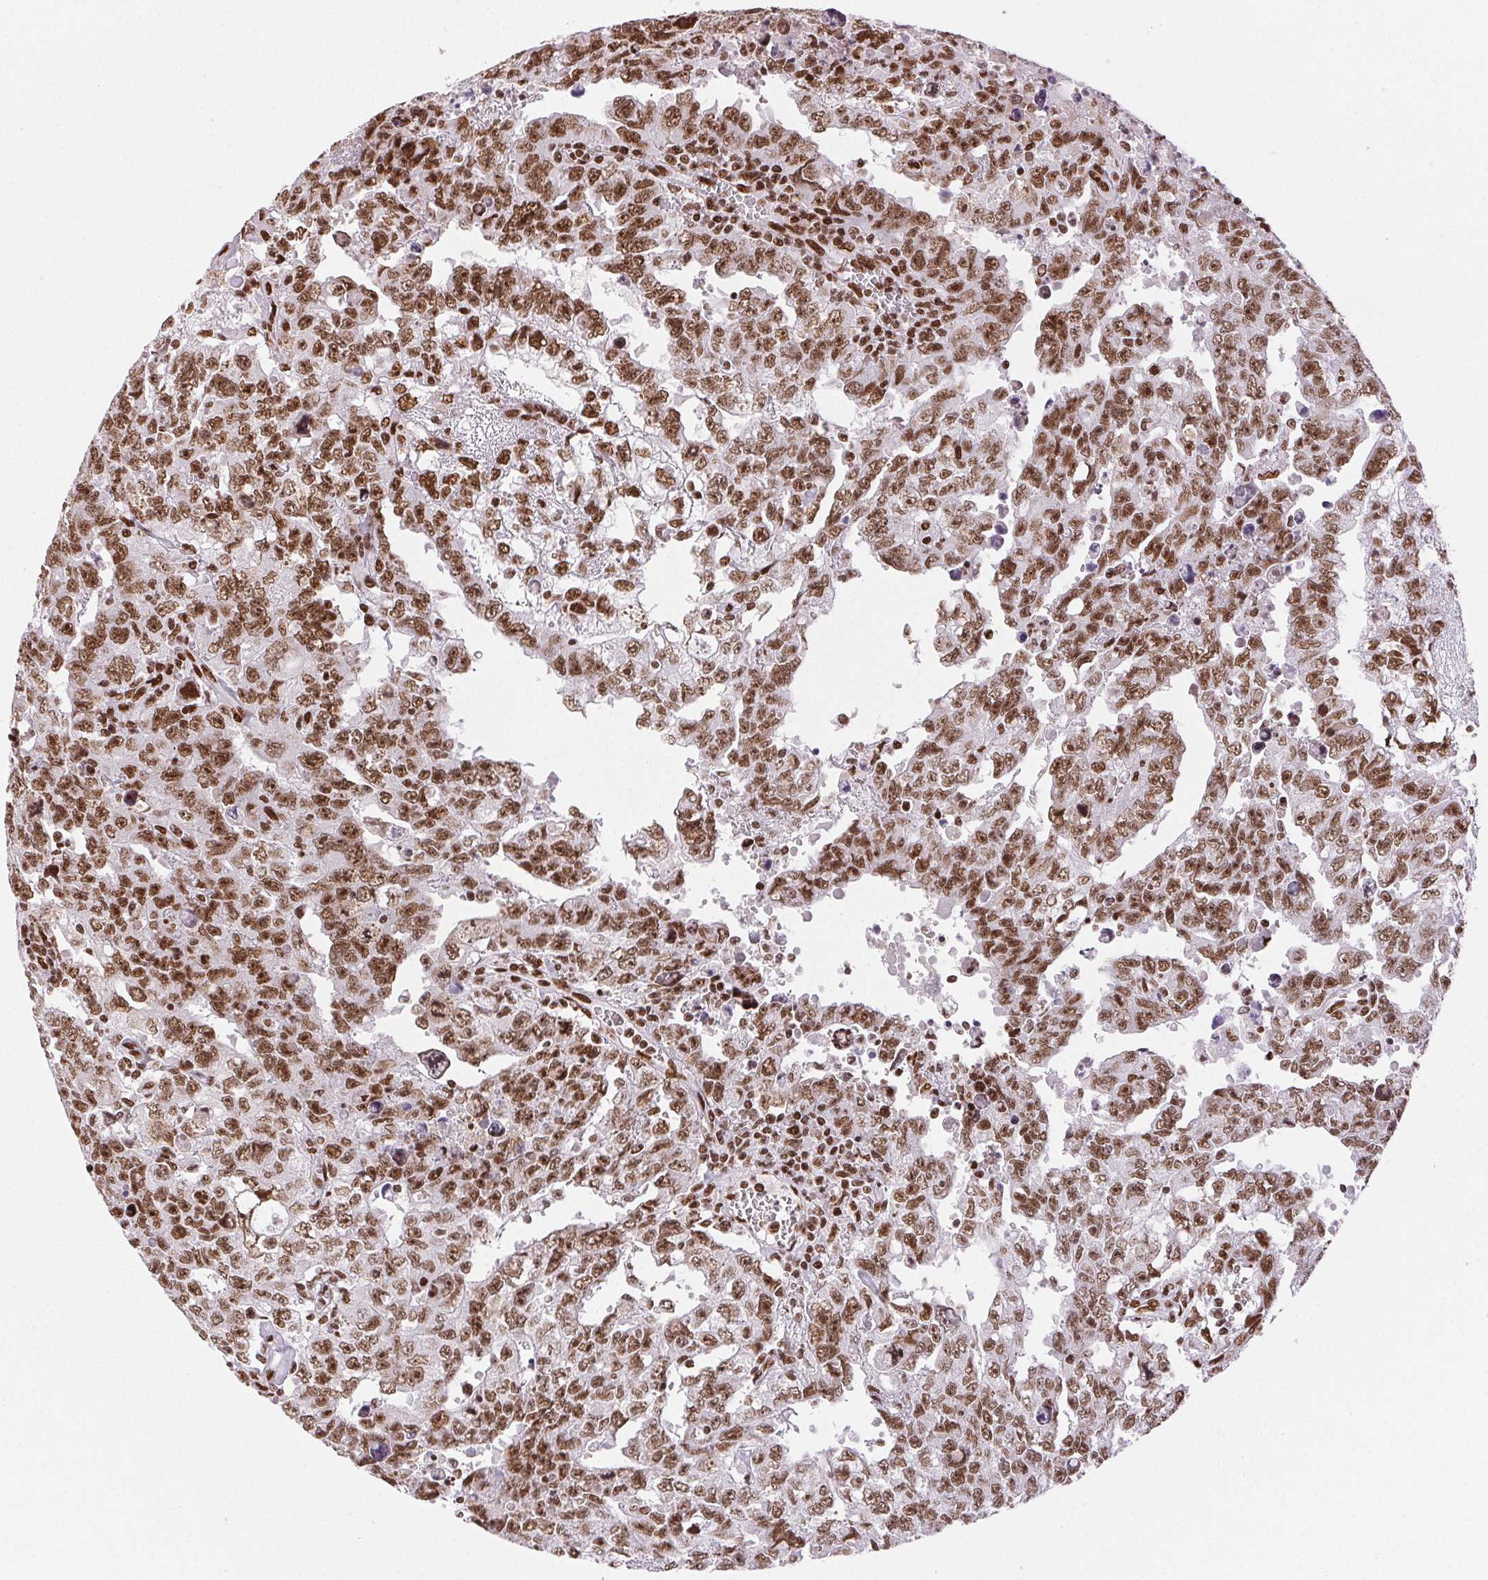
{"staining": {"intensity": "moderate", "quantity": ">75%", "location": "nuclear"}, "tissue": "testis cancer", "cell_type": "Tumor cells", "image_type": "cancer", "snomed": [{"axis": "morphology", "description": "Carcinoma, Embryonal, NOS"}, {"axis": "topography", "description": "Testis"}], "caption": "A medium amount of moderate nuclear staining is appreciated in approximately >75% of tumor cells in testis cancer tissue.", "gene": "ZNF80", "patient": {"sex": "male", "age": 24}}